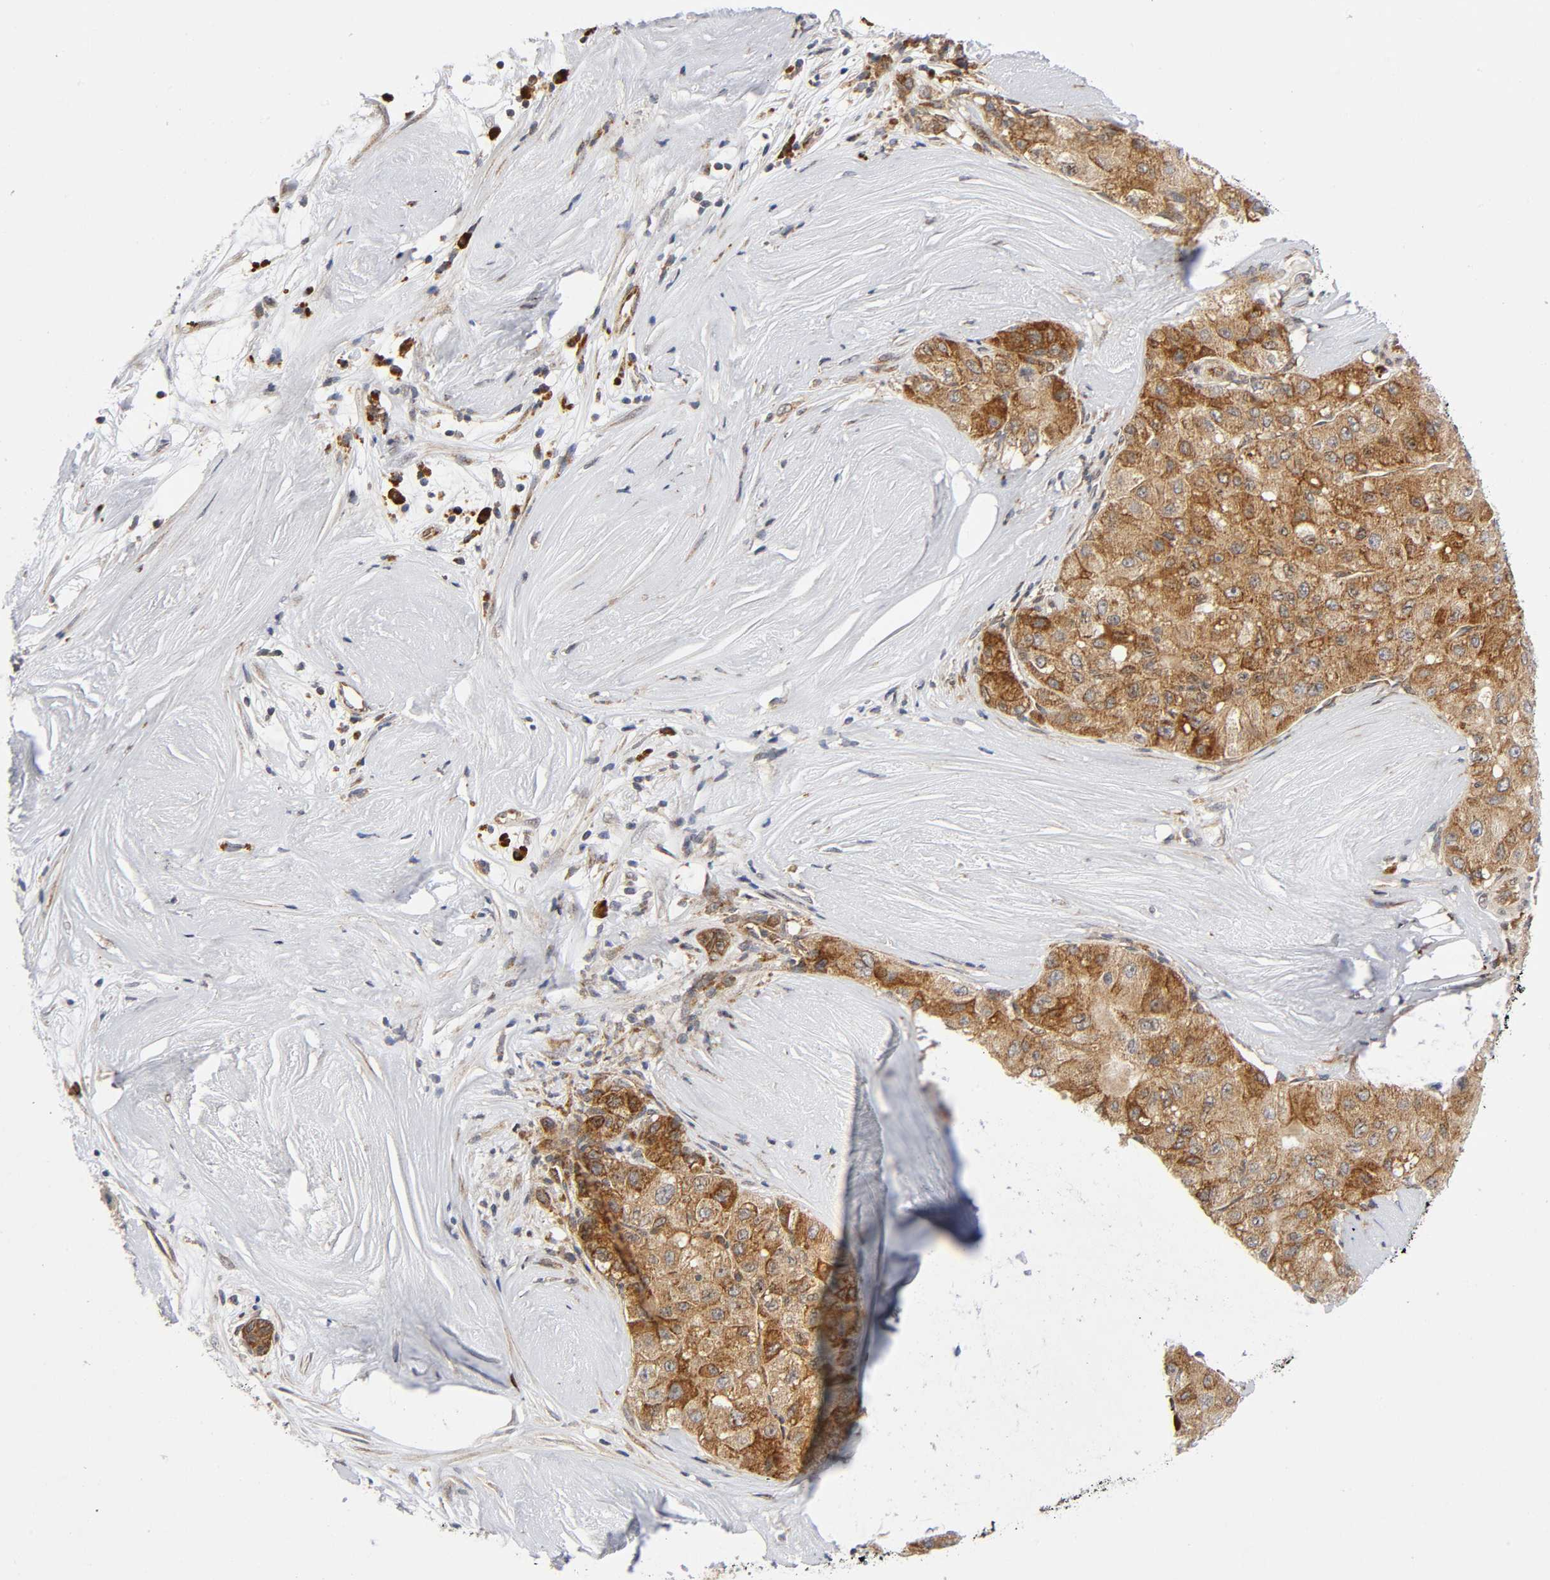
{"staining": {"intensity": "moderate", "quantity": ">75%", "location": "cytoplasmic/membranous"}, "tissue": "liver cancer", "cell_type": "Tumor cells", "image_type": "cancer", "snomed": [{"axis": "morphology", "description": "Carcinoma, Hepatocellular, NOS"}, {"axis": "topography", "description": "Liver"}], "caption": "A histopathology image of liver cancer stained for a protein demonstrates moderate cytoplasmic/membranous brown staining in tumor cells. Nuclei are stained in blue.", "gene": "EIF5", "patient": {"sex": "male", "age": 80}}